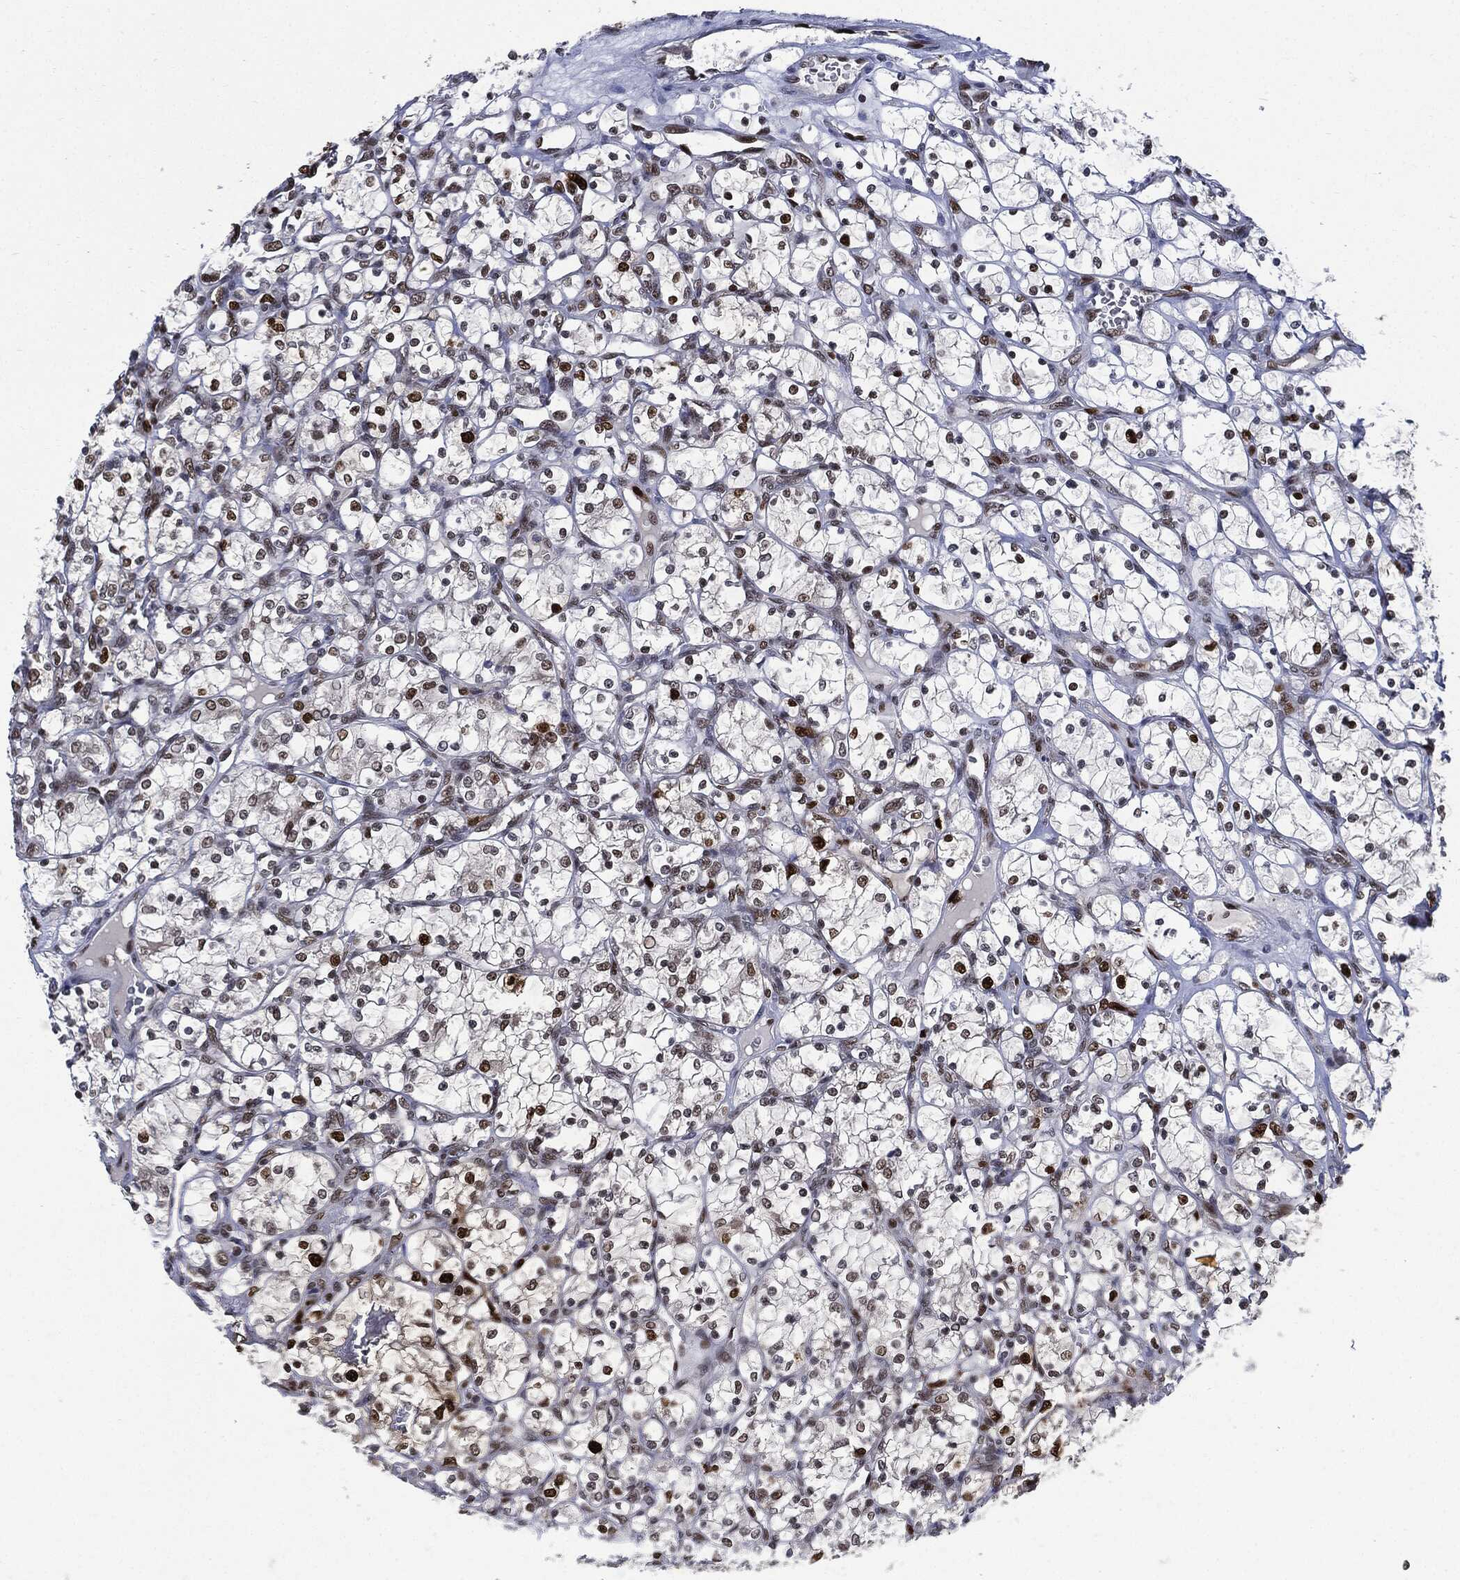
{"staining": {"intensity": "strong", "quantity": "25%-75%", "location": "nuclear"}, "tissue": "renal cancer", "cell_type": "Tumor cells", "image_type": "cancer", "snomed": [{"axis": "morphology", "description": "Adenocarcinoma, NOS"}, {"axis": "topography", "description": "Kidney"}], "caption": "Immunohistochemistry of adenocarcinoma (renal) reveals high levels of strong nuclear staining in about 25%-75% of tumor cells.", "gene": "PCNA", "patient": {"sex": "female", "age": 69}}